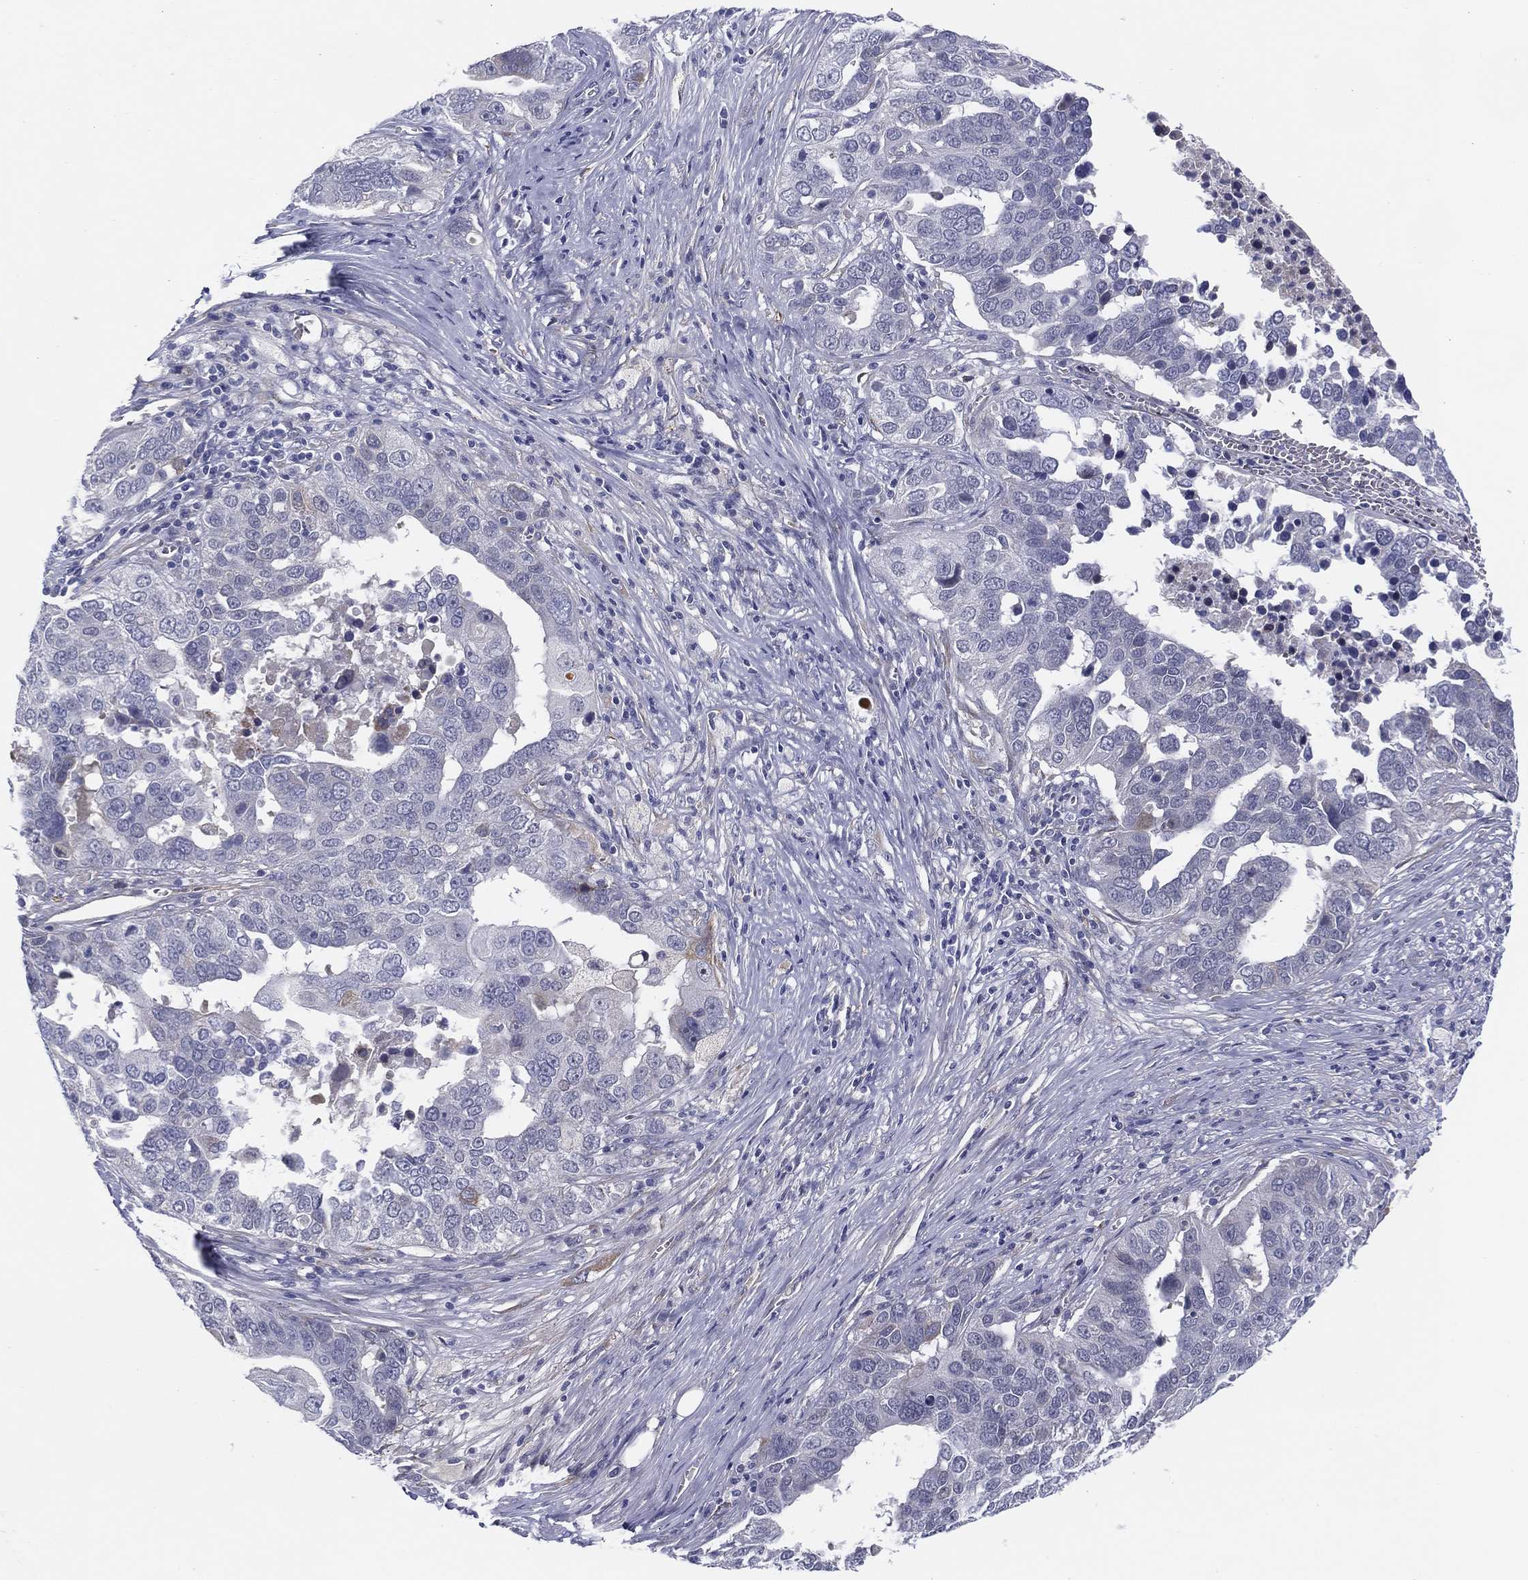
{"staining": {"intensity": "negative", "quantity": "none", "location": "none"}, "tissue": "ovarian cancer", "cell_type": "Tumor cells", "image_type": "cancer", "snomed": [{"axis": "morphology", "description": "Carcinoma, endometroid"}, {"axis": "topography", "description": "Soft tissue"}, {"axis": "topography", "description": "Ovary"}], "caption": "IHC histopathology image of ovarian cancer stained for a protein (brown), which shows no expression in tumor cells. The staining was performed using DAB (3,3'-diaminobenzidine) to visualize the protein expression in brown, while the nuclei were stained in blue with hematoxylin (Magnification: 20x).", "gene": "MLF1", "patient": {"sex": "female", "age": 52}}